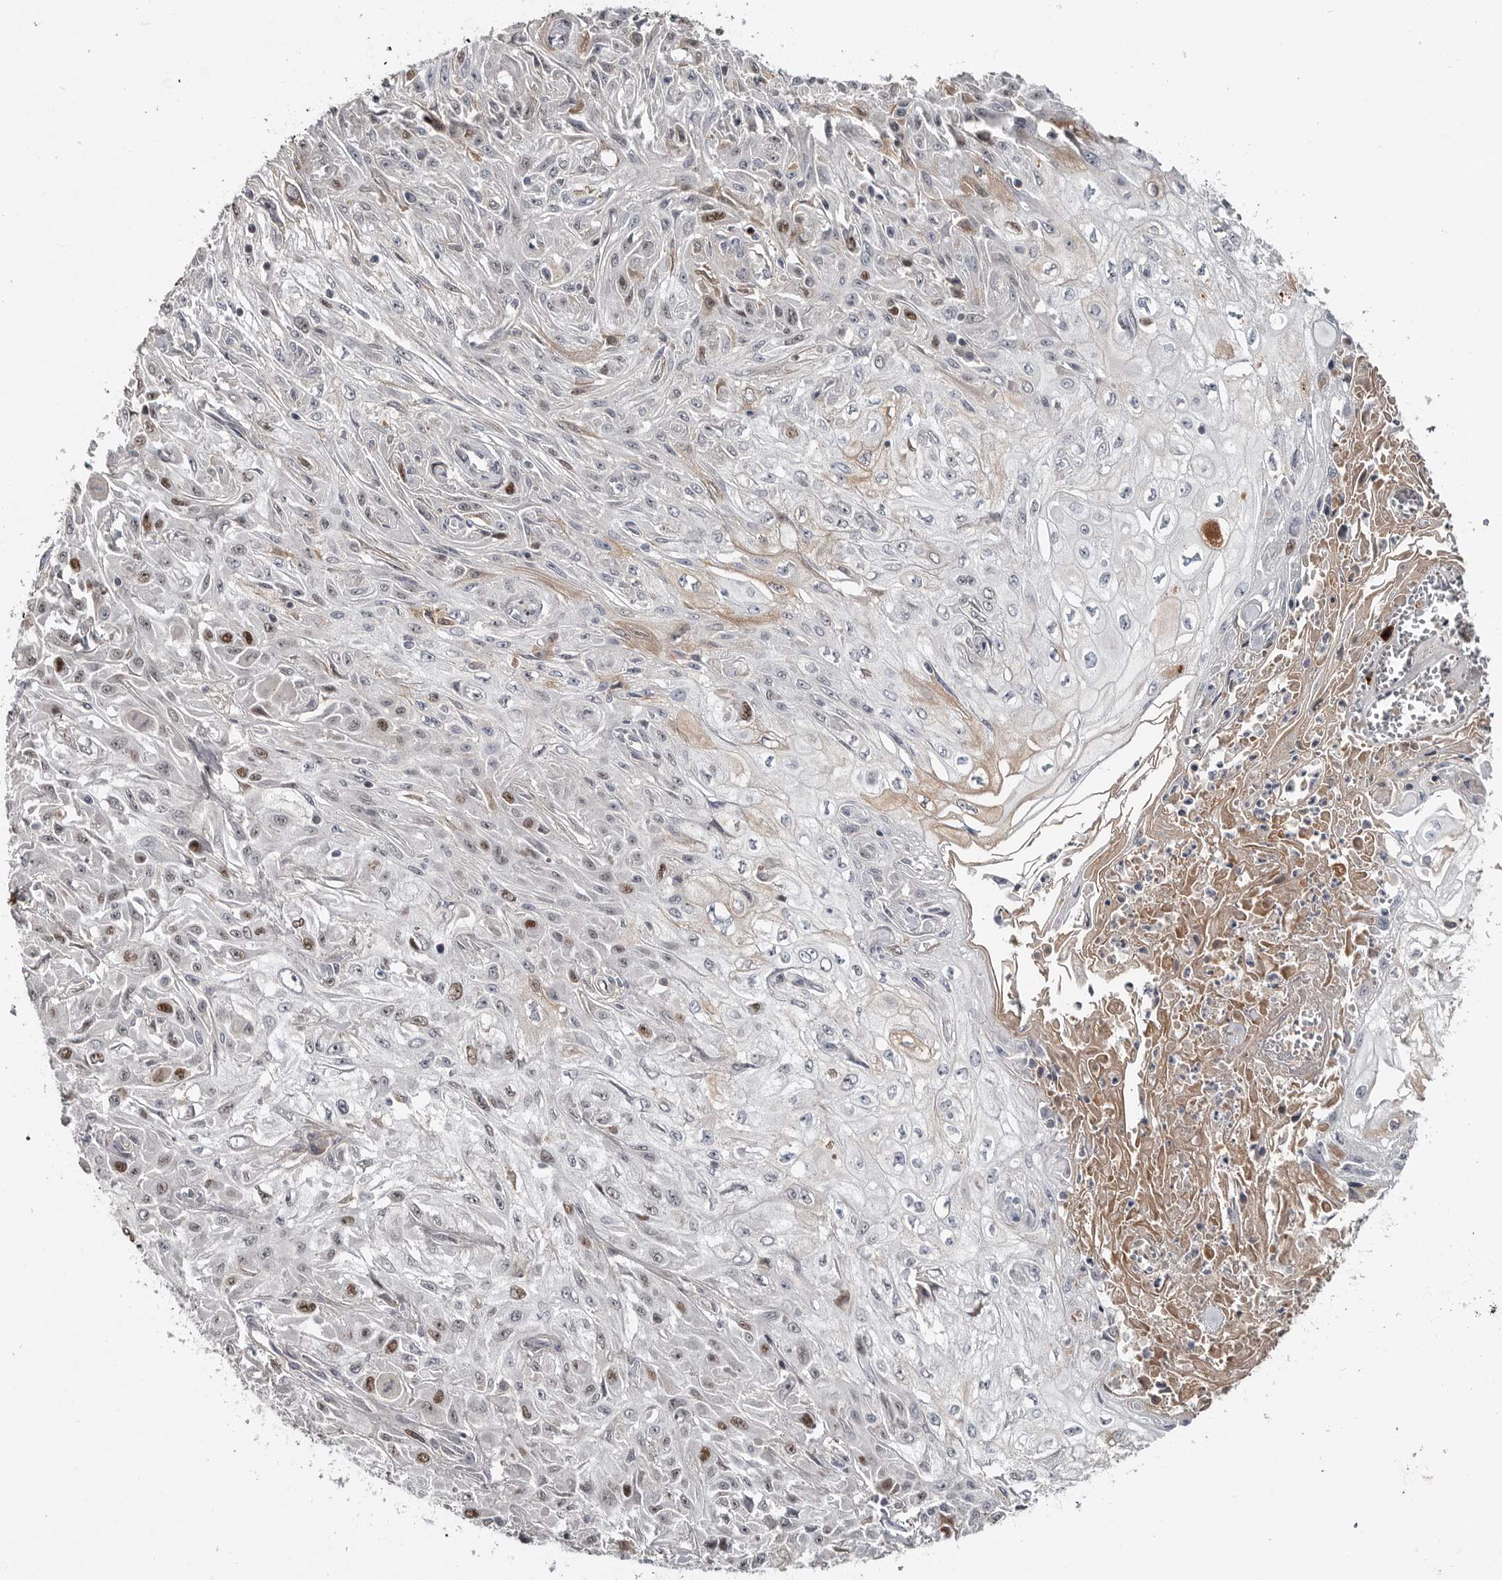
{"staining": {"intensity": "moderate", "quantity": "<25%", "location": "nuclear"}, "tissue": "skin cancer", "cell_type": "Tumor cells", "image_type": "cancer", "snomed": [{"axis": "morphology", "description": "Squamous cell carcinoma, NOS"}, {"axis": "morphology", "description": "Squamous cell carcinoma, metastatic, NOS"}, {"axis": "topography", "description": "Skin"}, {"axis": "topography", "description": "Lymph node"}], "caption": "A brown stain shows moderate nuclear staining of a protein in skin metastatic squamous cell carcinoma tumor cells.", "gene": "ZNF277", "patient": {"sex": "male", "age": 75}}